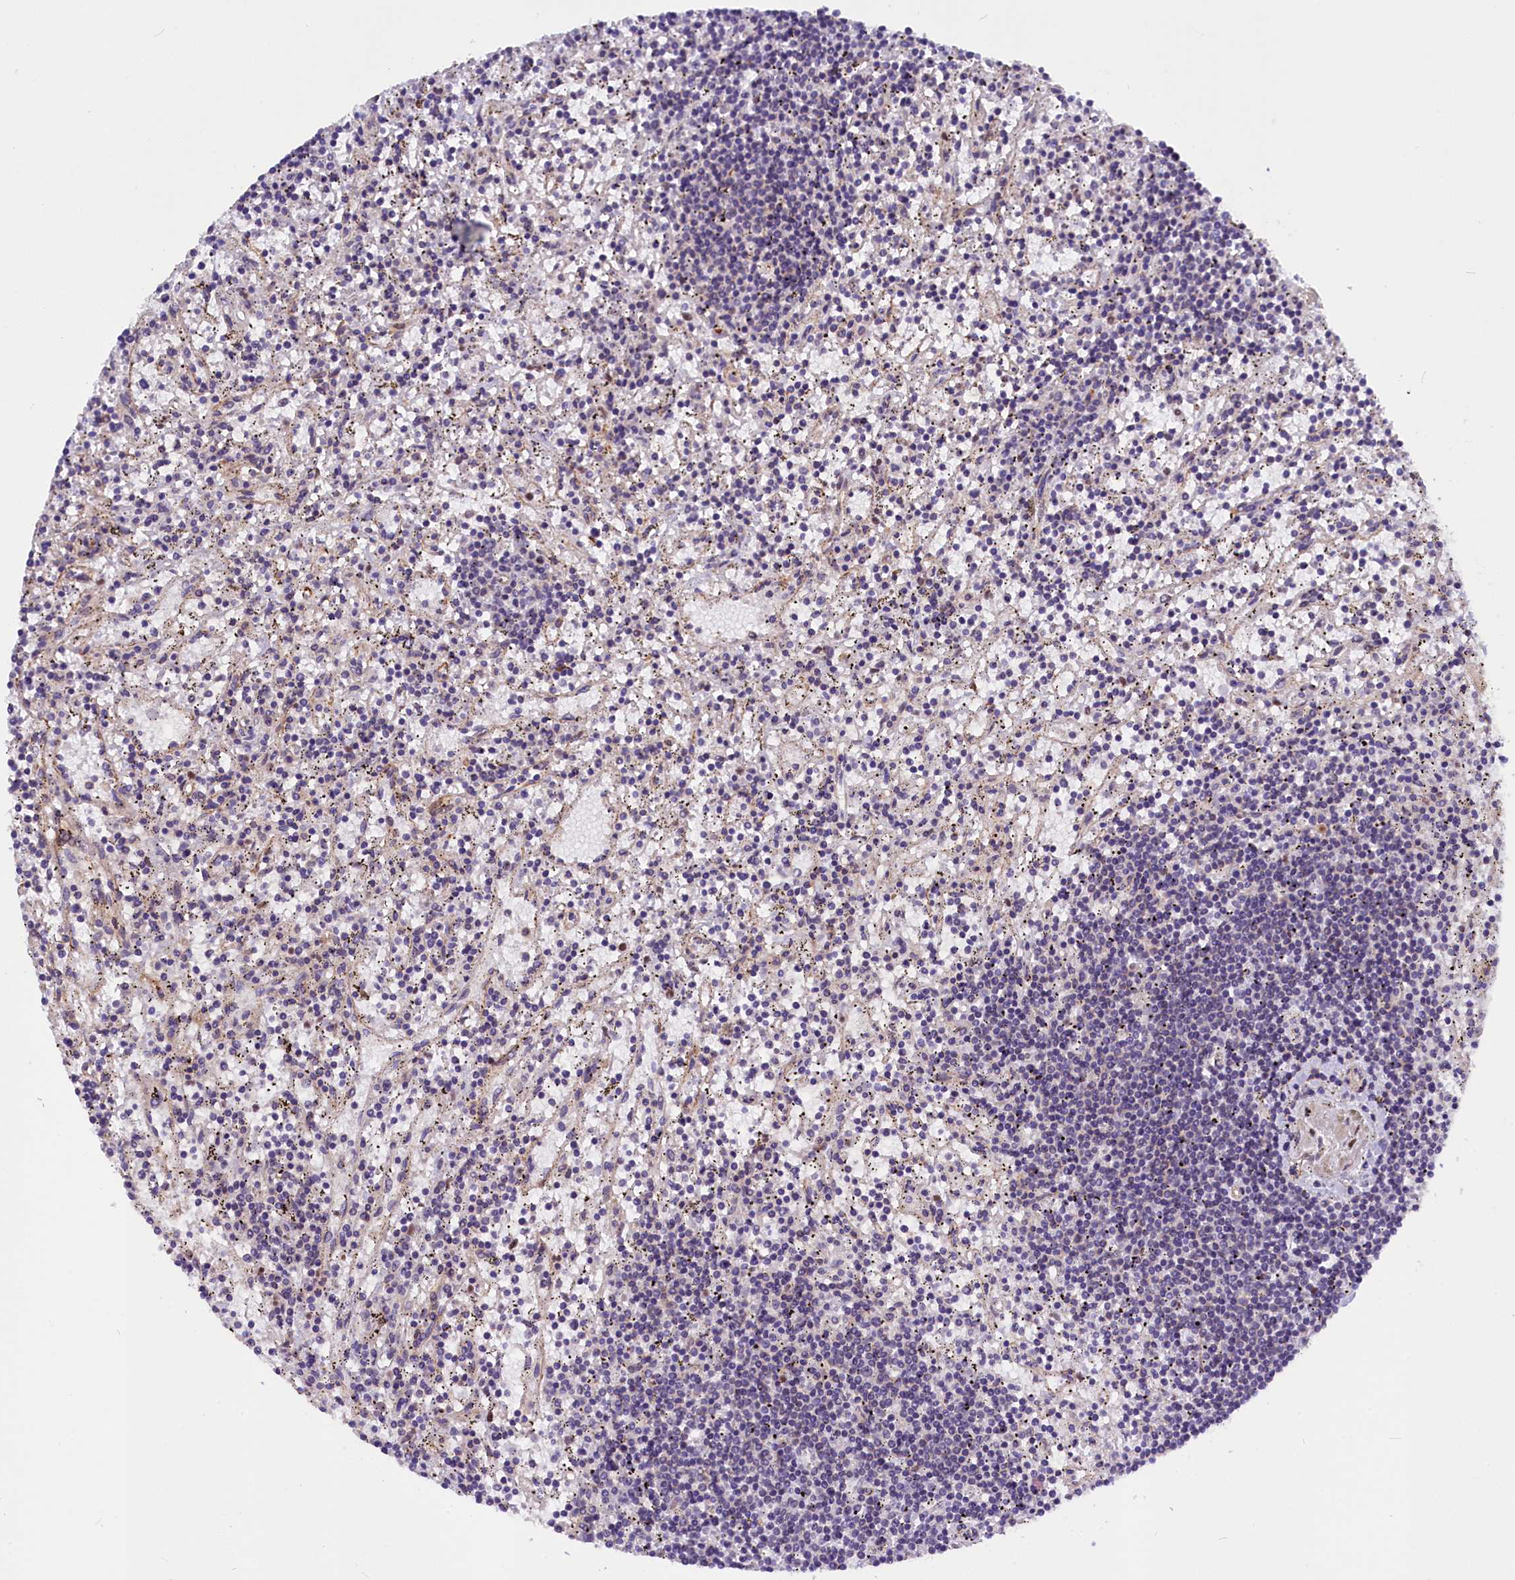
{"staining": {"intensity": "negative", "quantity": "none", "location": "none"}, "tissue": "lymphoma", "cell_type": "Tumor cells", "image_type": "cancer", "snomed": [{"axis": "morphology", "description": "Malignant lymphoma, non-Hodgkin's type, Low grade"}, {"axis": "topography", "description": "Spleen"}], "caption": "A photomicrograph of human malignant lymphoma, non-Hodgkin's type (low-grade) is negative for staining in tumor cells. (DAB (3,3'-diaminobenzidine) immunohistochemistry, high magnification).", "gene": "MED20", "patient": {"sex": "male", "age": 76}}